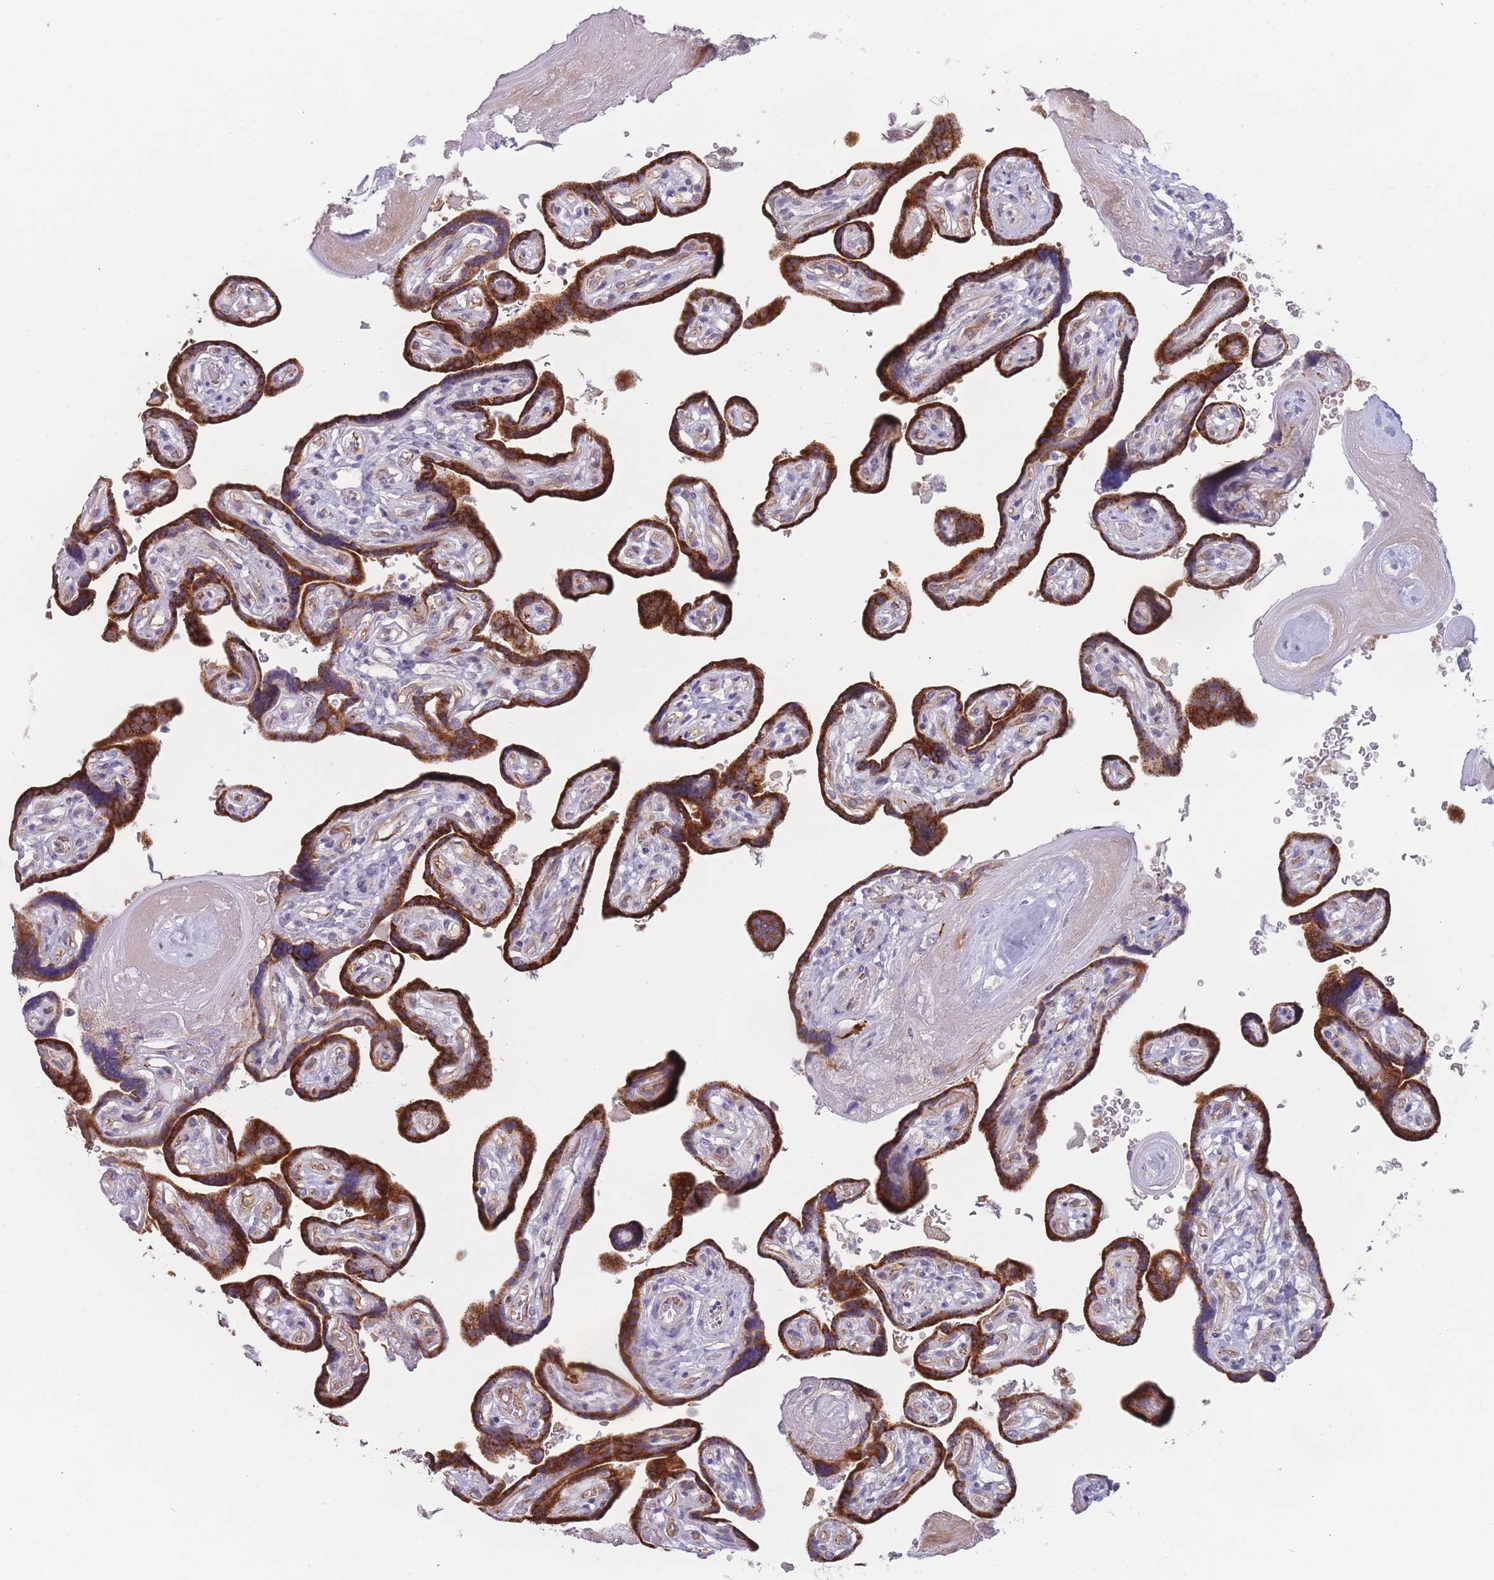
{"staining": {"intensity": "strong", "quantity": ">75%", "location": "cytoplasmic/membranous"}, "tissue": "placenta", "cell_type": "Trophoblastic cells", "image_type": "normal", "snomed": [{"axis": "morphology", "description": "Normal tissue, NOS"}, {"axis": "topography", "description": "Placenta"}], "caption": "Immunohistochemical staining of benign human placenta shows high levels of strong cytoplasmic/membranous expression in about >75% of trophoblastic cells. The staining is performed using DAB (3,3'-diaminobenzidine) brown chromogen to label protein expression. The nuclei are counter-stained blue using hematoxylin.", "gene": "FAM227B", "patient": {"sex": "female", "age": 32}}